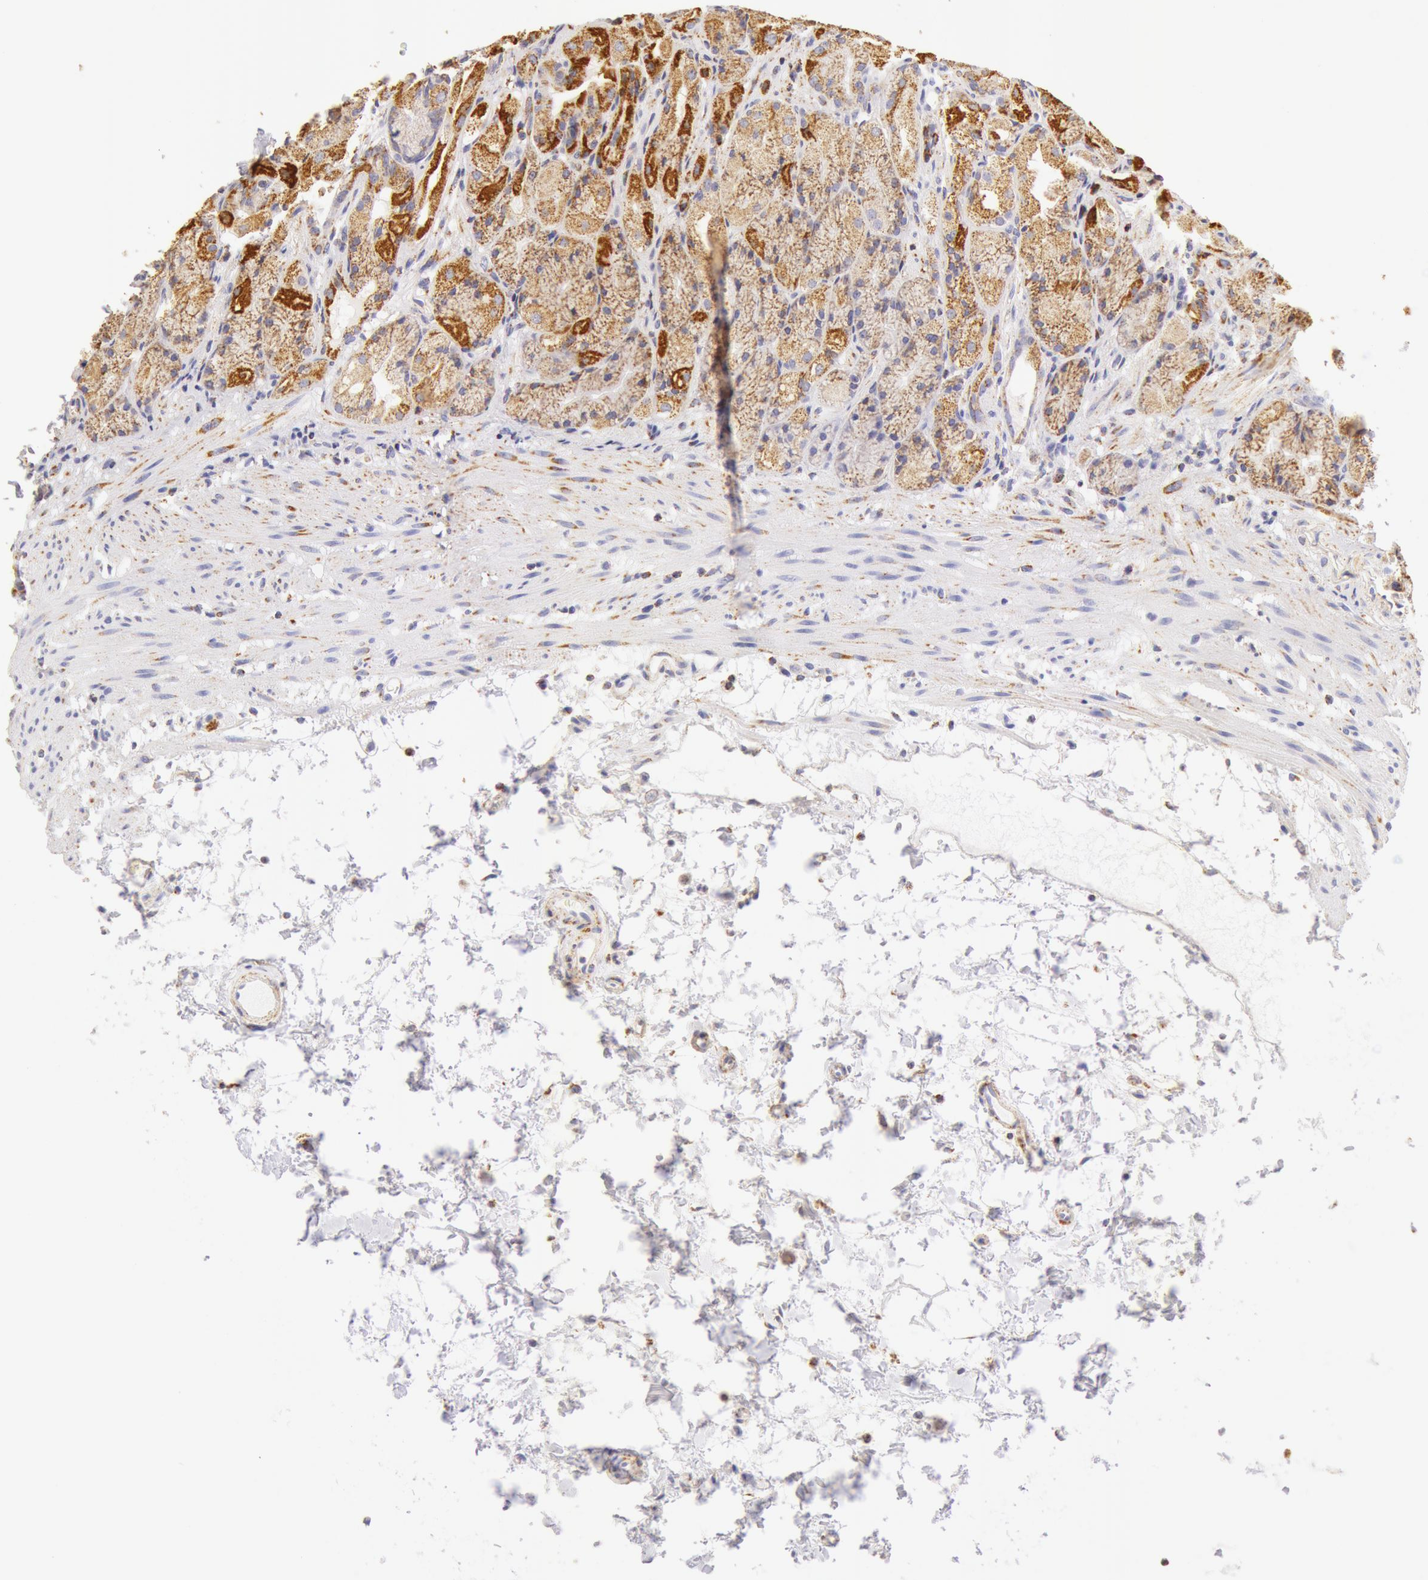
{"staining": {"intensity": "moderate", "quantity": "25%-75%", "location": "cytoplasmic/membranous"}, "tissue": "stomach", "cell_type": "Glandular cells", "image_type": "normal", "snomed": [{"axis": "morphology", "description": "Normal tissue, NOS"}, {"axis": "topography", "description": "Stomach, upper"}], "caption": "Glandular cells reveal medium levels of moderate cytoplasmic/membranous expression in about 25%-75% of cells in unremarkable stomach.", "gene": "ATP5F1B", "patient": {"sex": "female", "age": 75}}